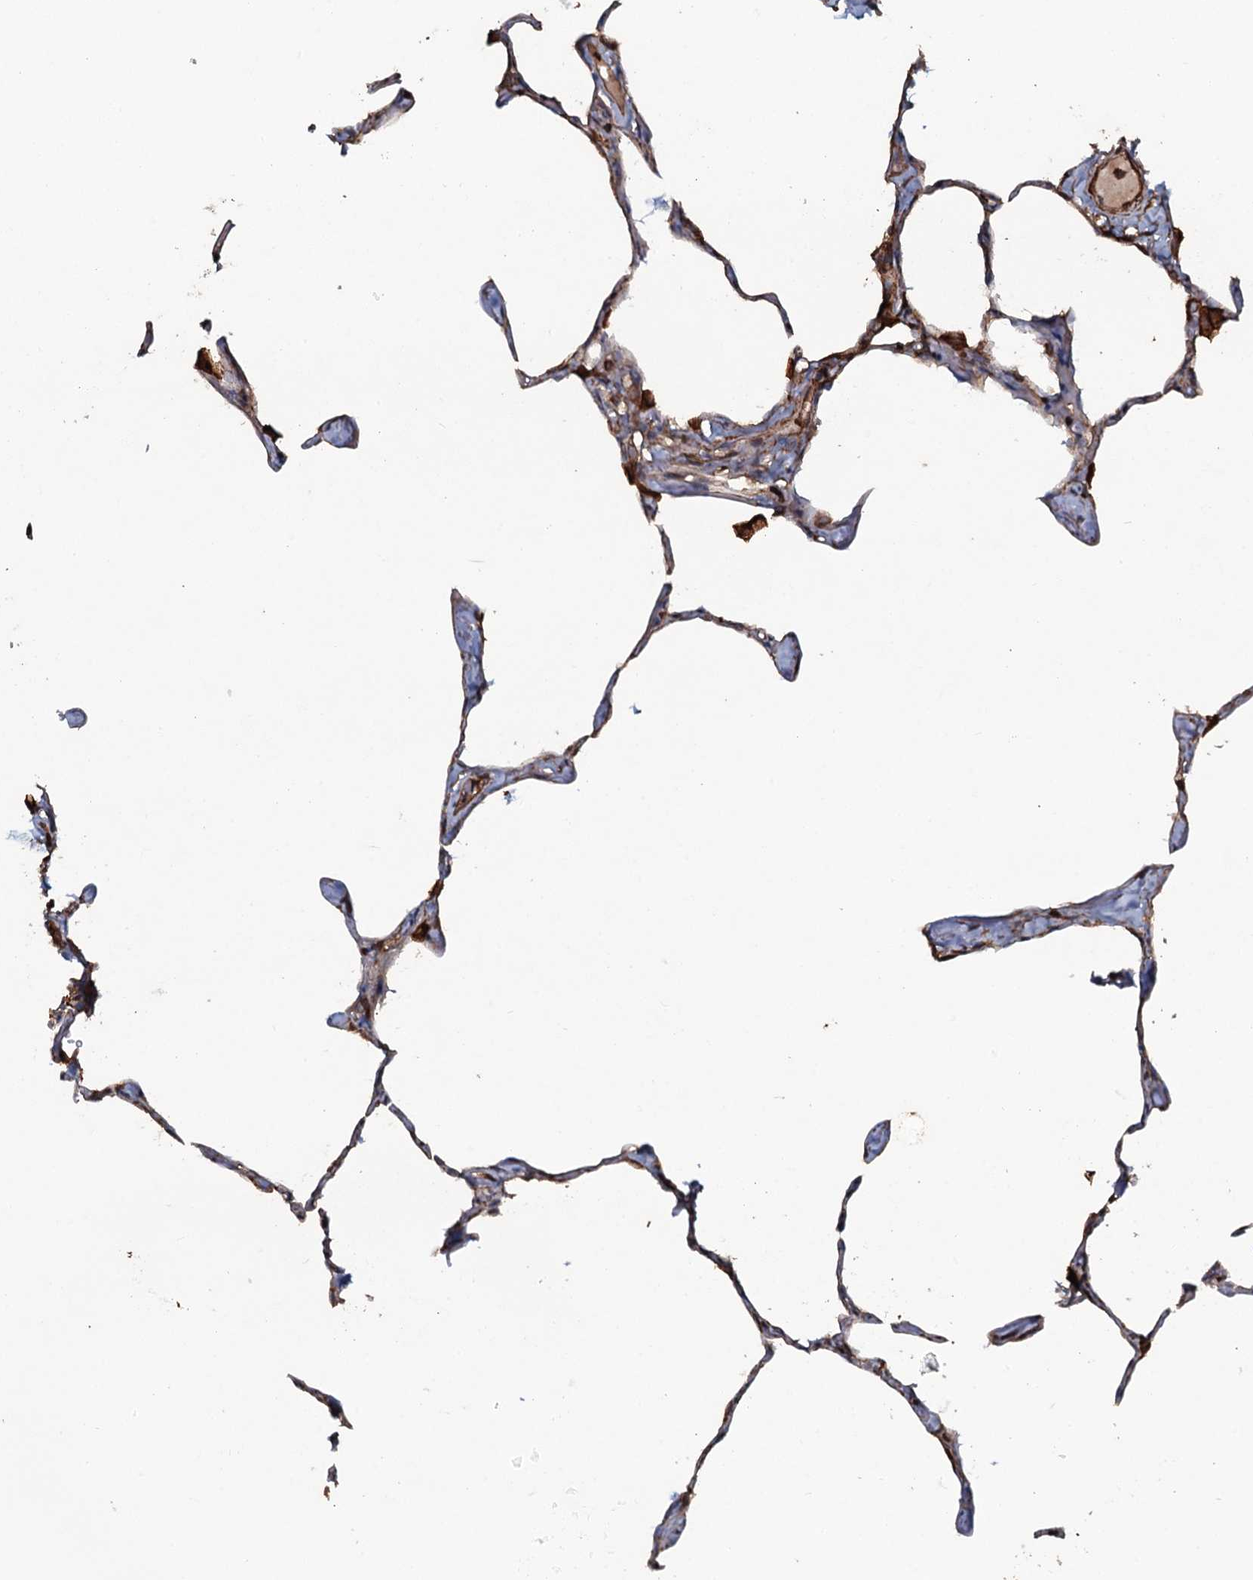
{"staining": {"intensity": "moderate", "quantity": "<25%", "location": "cytoplasmic/membranous"}, "tissue": "lung", "cell_type": "Alveolar cells", "image_type": "normal", "snomed": [{"axis": "morphology", "description": "Normal tissue, NOS"}, {"axis": "topography", "description": "Lung"}], "caption": "Lung stained for a protein reveals moderate cytoplasmic/membranous positivity in alveolar cells. (IHC, brightfield microscopy, high magnification).", "gene": "VWA8", "patient": {"sex": "male", "age": 65}}